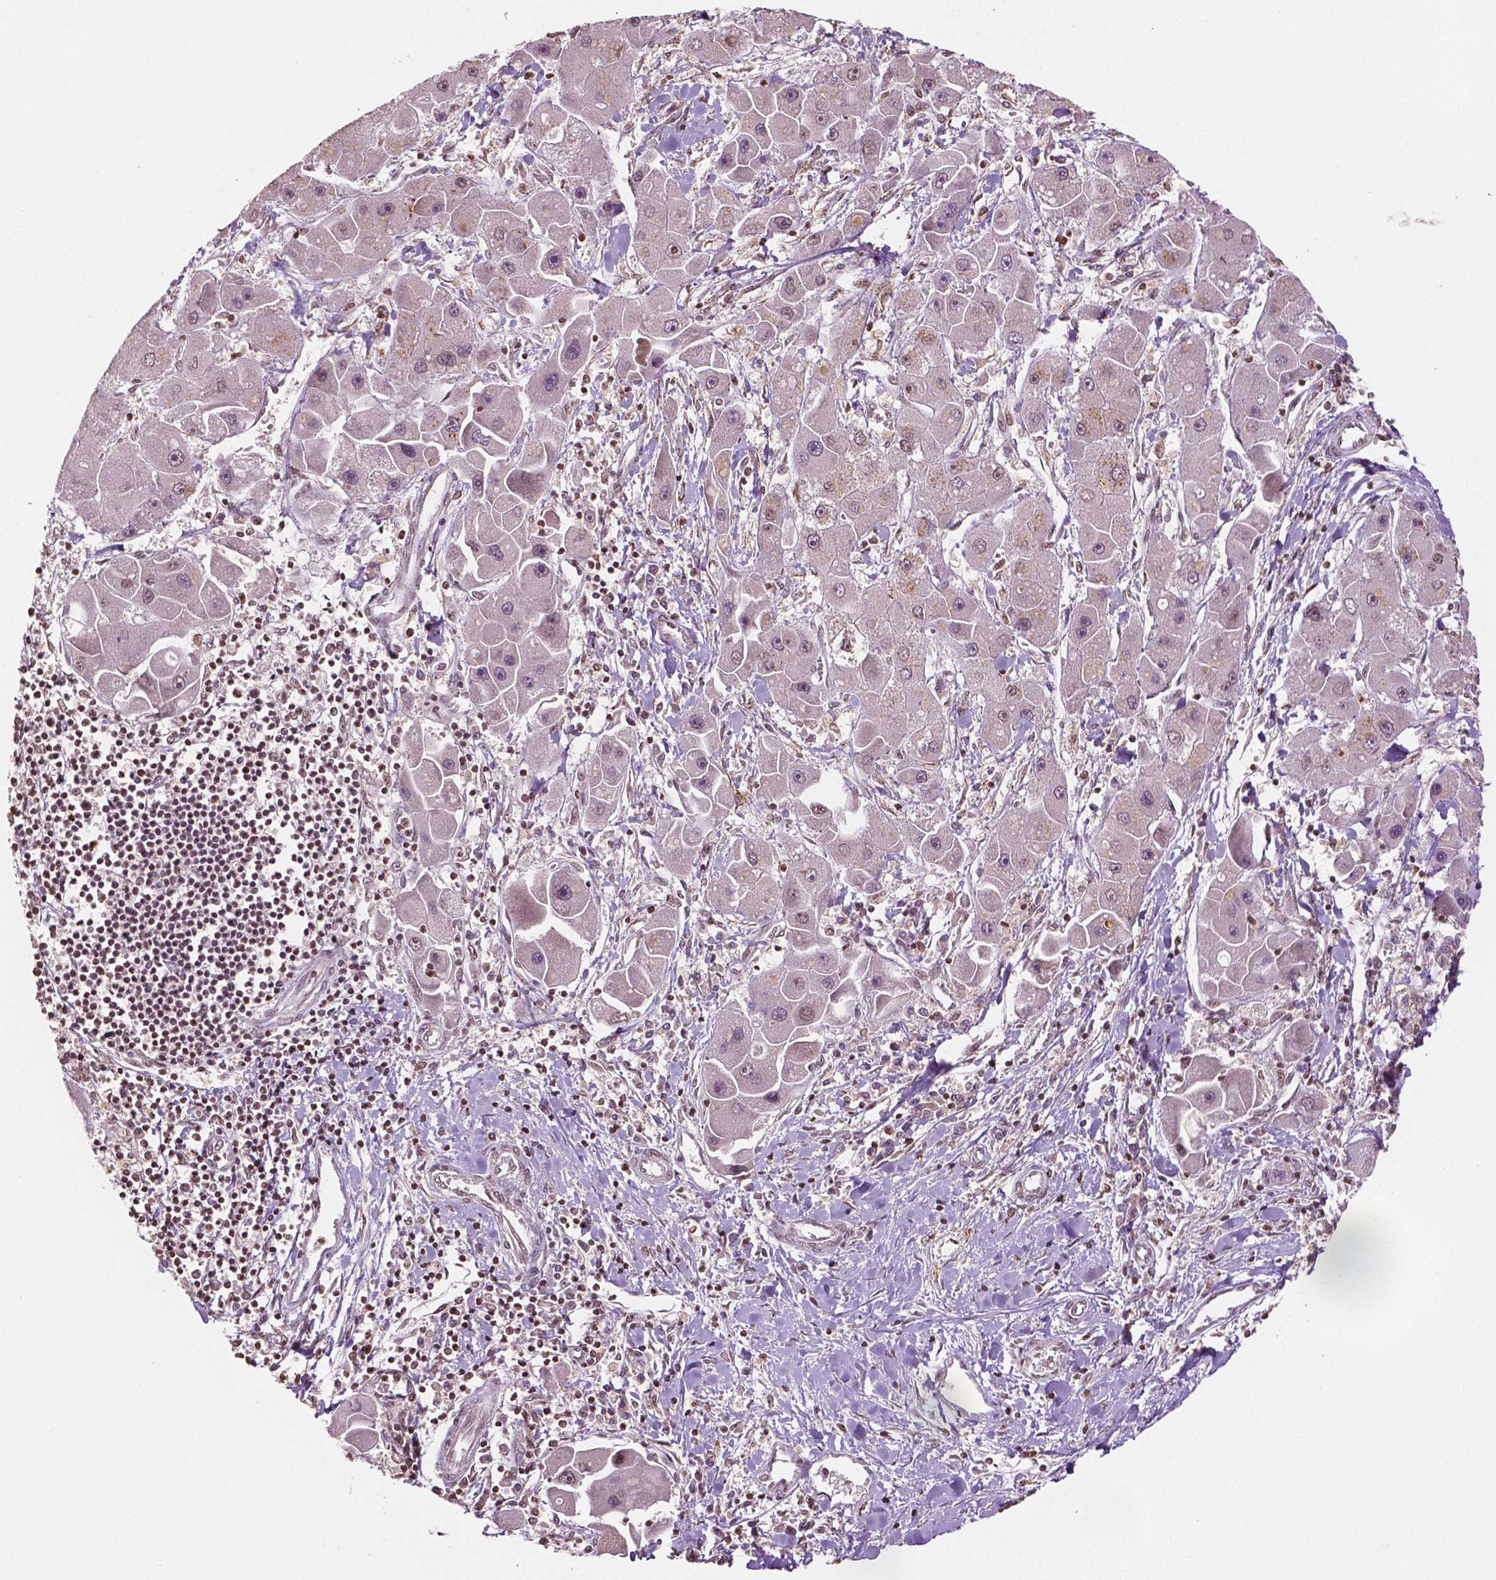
{"staining": {"intensity": "moderate", "quantity": ">75%", "location": "nuclear"}, "tissue": "liver cancer", "cell_type": "Tumor cells", "image_type": "cancer", "snomed": [{"axis": "morphology", "description": "Carcinoma, Hepatocellular, NOS"}, {"axis": "topography", "description": "Liver"}], "caption": "Tumor cells display medium levels of moderate nuclear positivity in approximately >75% of cells in human hepatocellular carcinoma (liver). The staining was performed using DAB (3,3'-diaminobenzidine) to visualize the protein expression in brown, while the nuclei were stained in blue with hematoxylin (Magnification: 20x).", "gene": "DEK", "patient": {"sex": "male", "age": 24}}